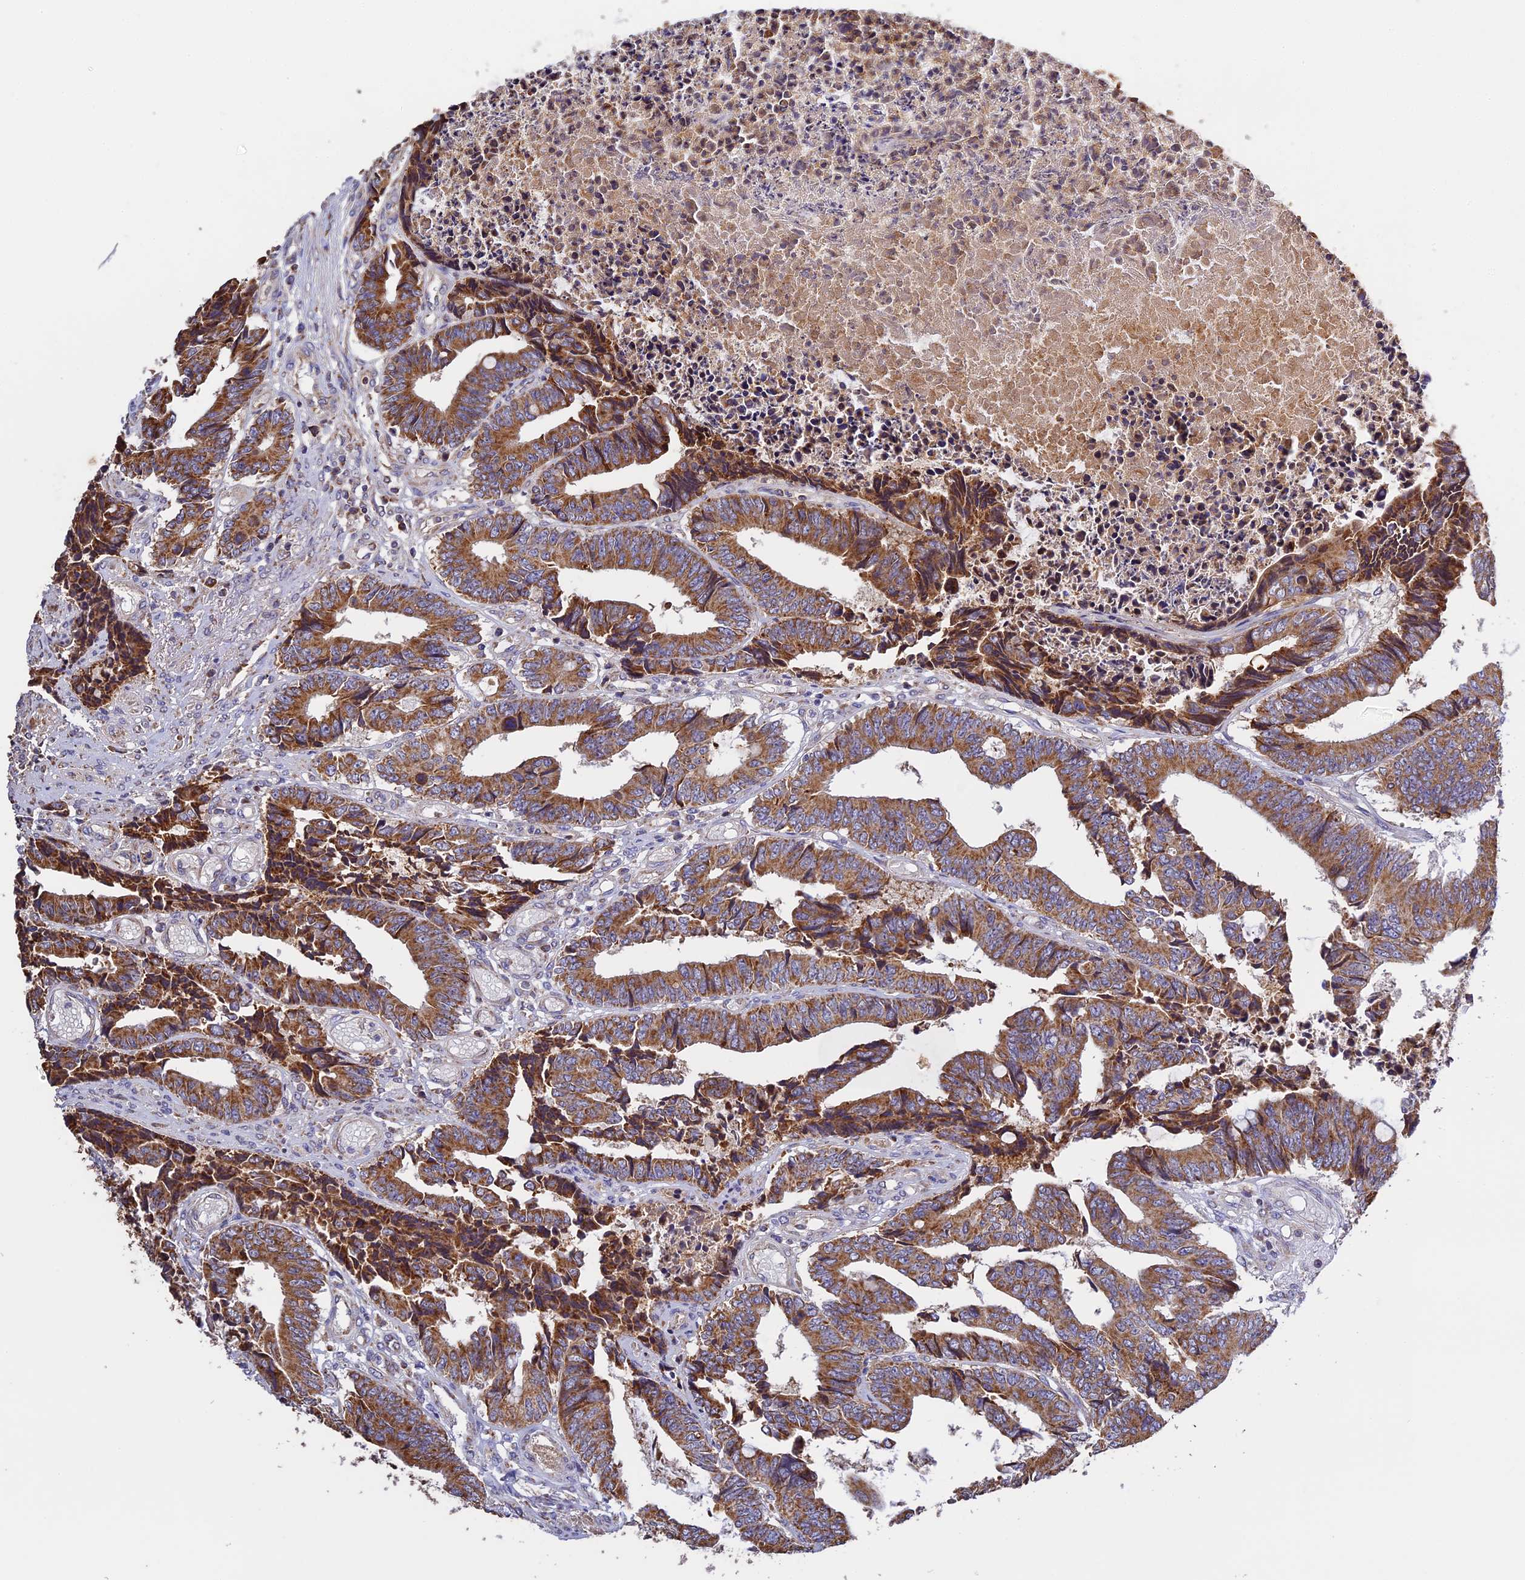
{"staining": {"intensity": "strong", "quantity": ">75%", "location": "cytoplasmic/membranous"}, "tissue": "colorectal cancer", "cell_type": "Tumor cells", "image_type": "cancer", "snomed": [{"axis": "morphology", "description": "Adenocarcinoma, NOS"}, {"axis": "topography", "description": "Rectum"}], "caption": "Adenocarcinoma (colorectal) stained with immunohistochemistry (IHC) exhibits strong cytoplasmic/membranous expression in approximately >75% of tumor cells.", "gene": "OCEL1", "patient": {"sex": "male", "age": 84}}